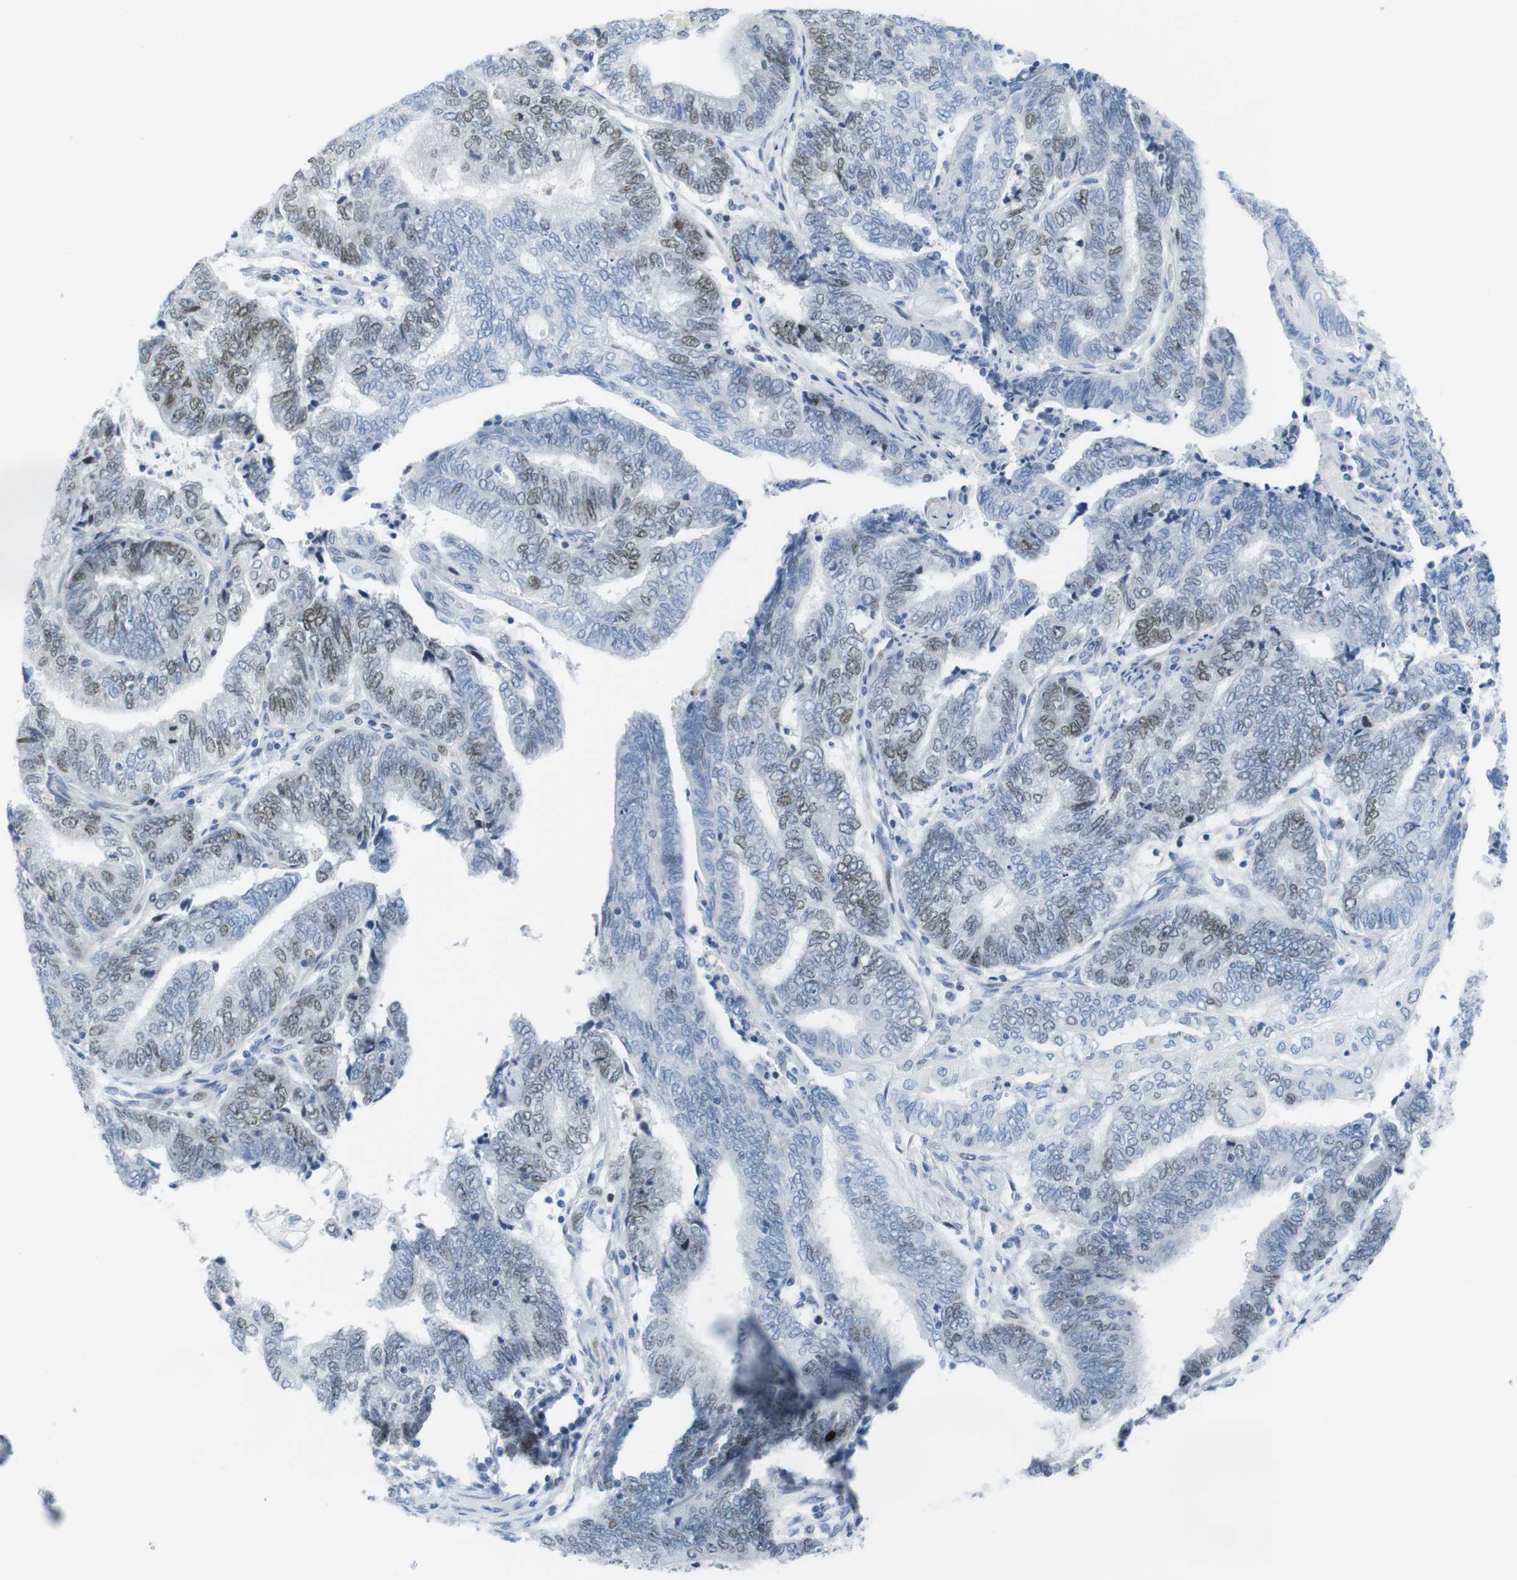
{"staining": {"intensity": "weak", "quantity": "<25%", "location": "nuclear"}, "tissue": "endometrial cancer", "cell_type": "Tumor cells", "image_type": "cancer", "snomed": [{"axis": "morphology", "description": "Adenocarcinoma, NOS"}, {"axis": "topography", "description": "Uterus"}, {"axis": "topography", "description": "Endometrium"}], "caption": "Tumor cells show no significant protein staining in endometrial adenocarcinoma.", "gene": "CHAF1A", "patient": {"sex": "female", "age": 70}}